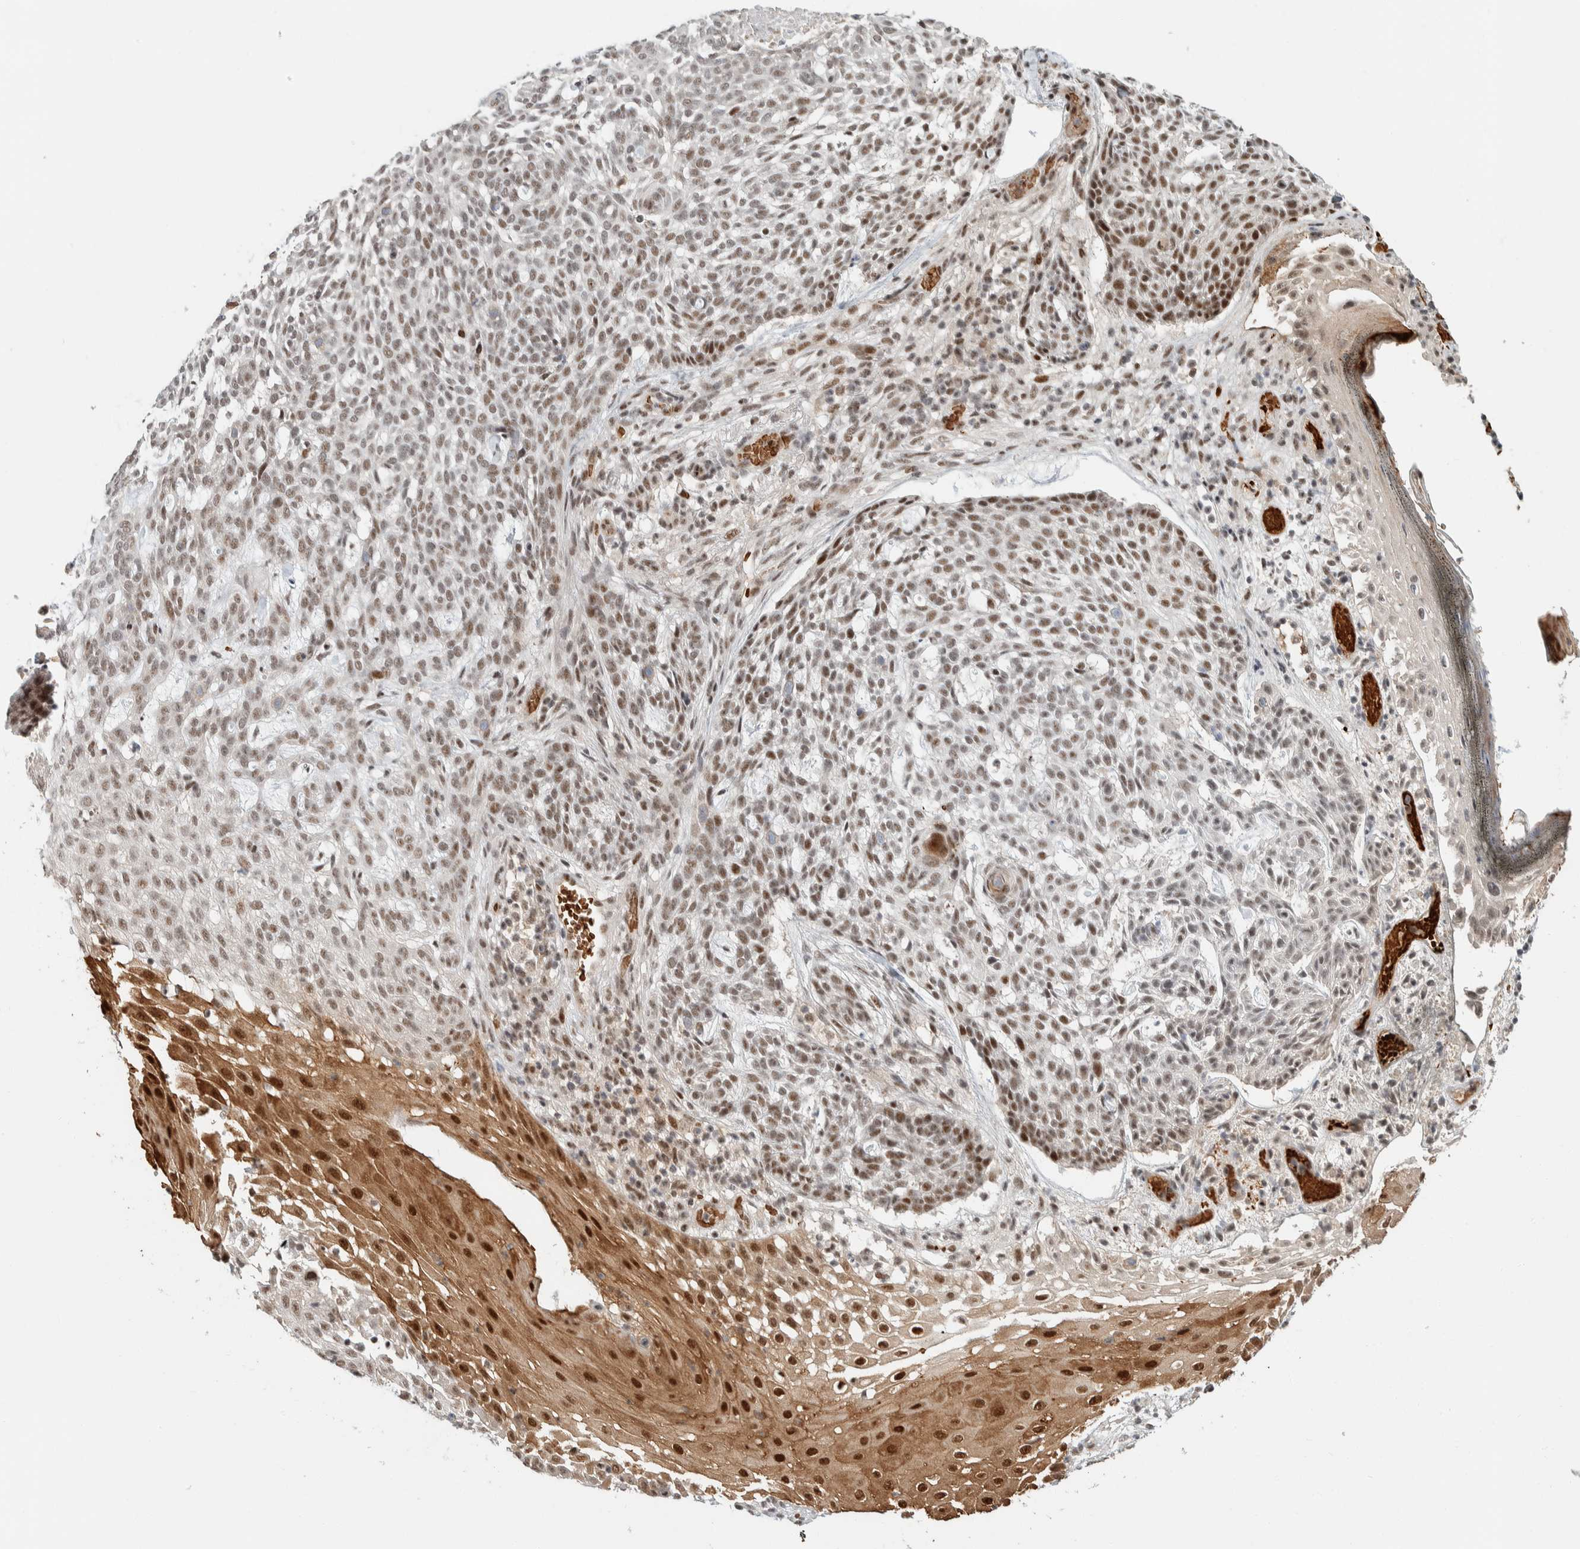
{"staining": {"intensity": "moderate", "quantity": "25%-75%", "location": "nuclear"}, "tissue": "skin cancer", "cell_type": "Tumor cells", "image_type": "cancer", "snomed": [{"axis": "morphology", "description": "Basal cell carcinoma"}, {"axis": "topography", "description": "Skin"}], "caption": "Skin basal cell carcinoma tissue displays moderate nuclear staining in about 25%-75% of tumor cells, visualized by immunohistochemistry.", "gene": "ZBTB2", "patient": {"sex": "female", "age": 64}}